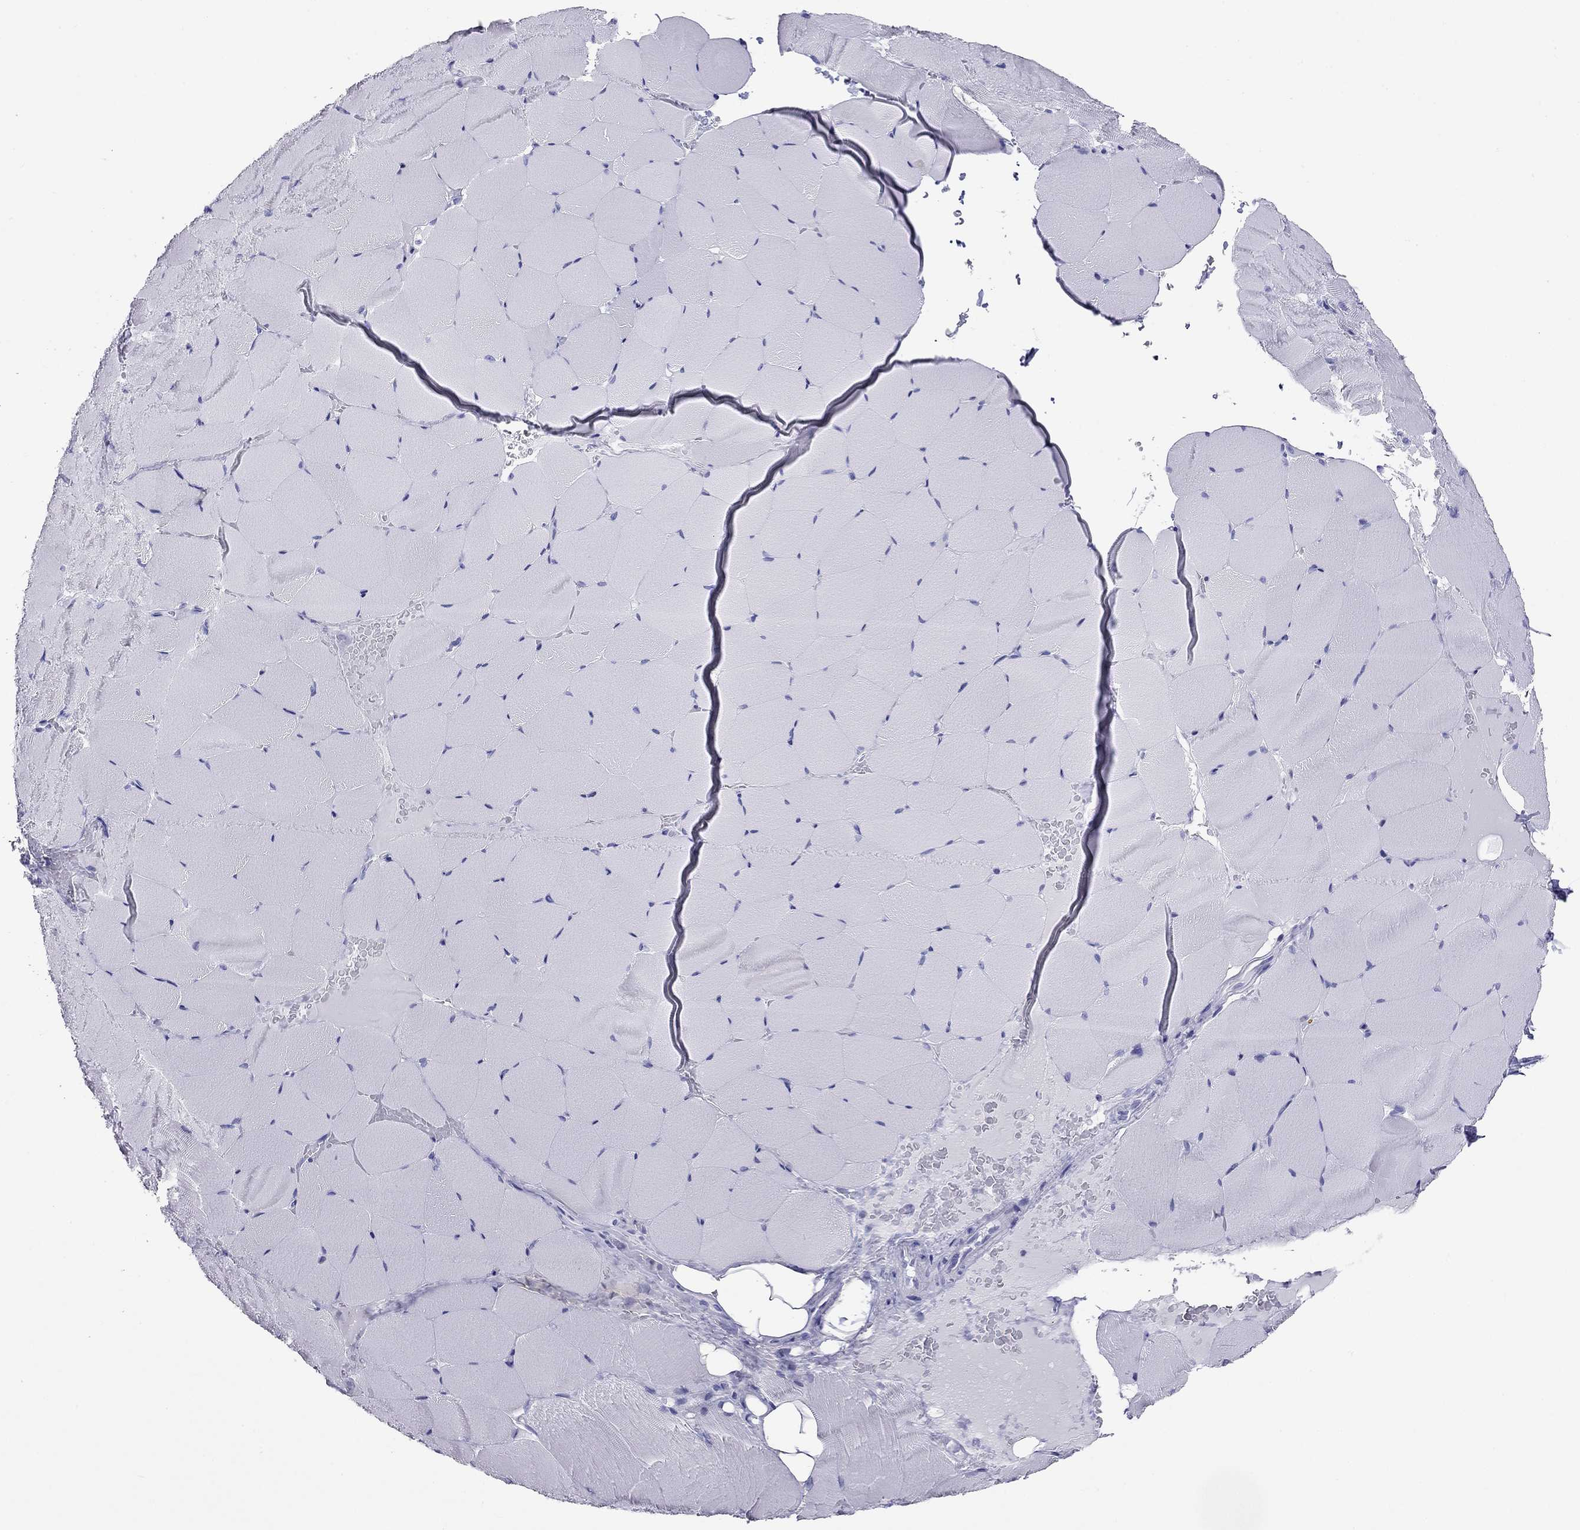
{"staining": {"intensity": "negative", "quantity": "none", "location": "none"}, "tissue": "skeletal muscle", "cell_type": "Myocytes", "image_type": "normal", "snomed": [{"axis": "morphology", "description": "Normal tissue, NOS"}, {"axis": "topography", "description": "Skeletal muscle"}], "caption": "Immunohistochemistry image of unremarkable skeletal muscle: human skeletal muscle stained with DAB demonstrates no significant protein positivity in myocytes.", "gene": "DPY19L2", "patient": {"sex": "female", "age": 37}}